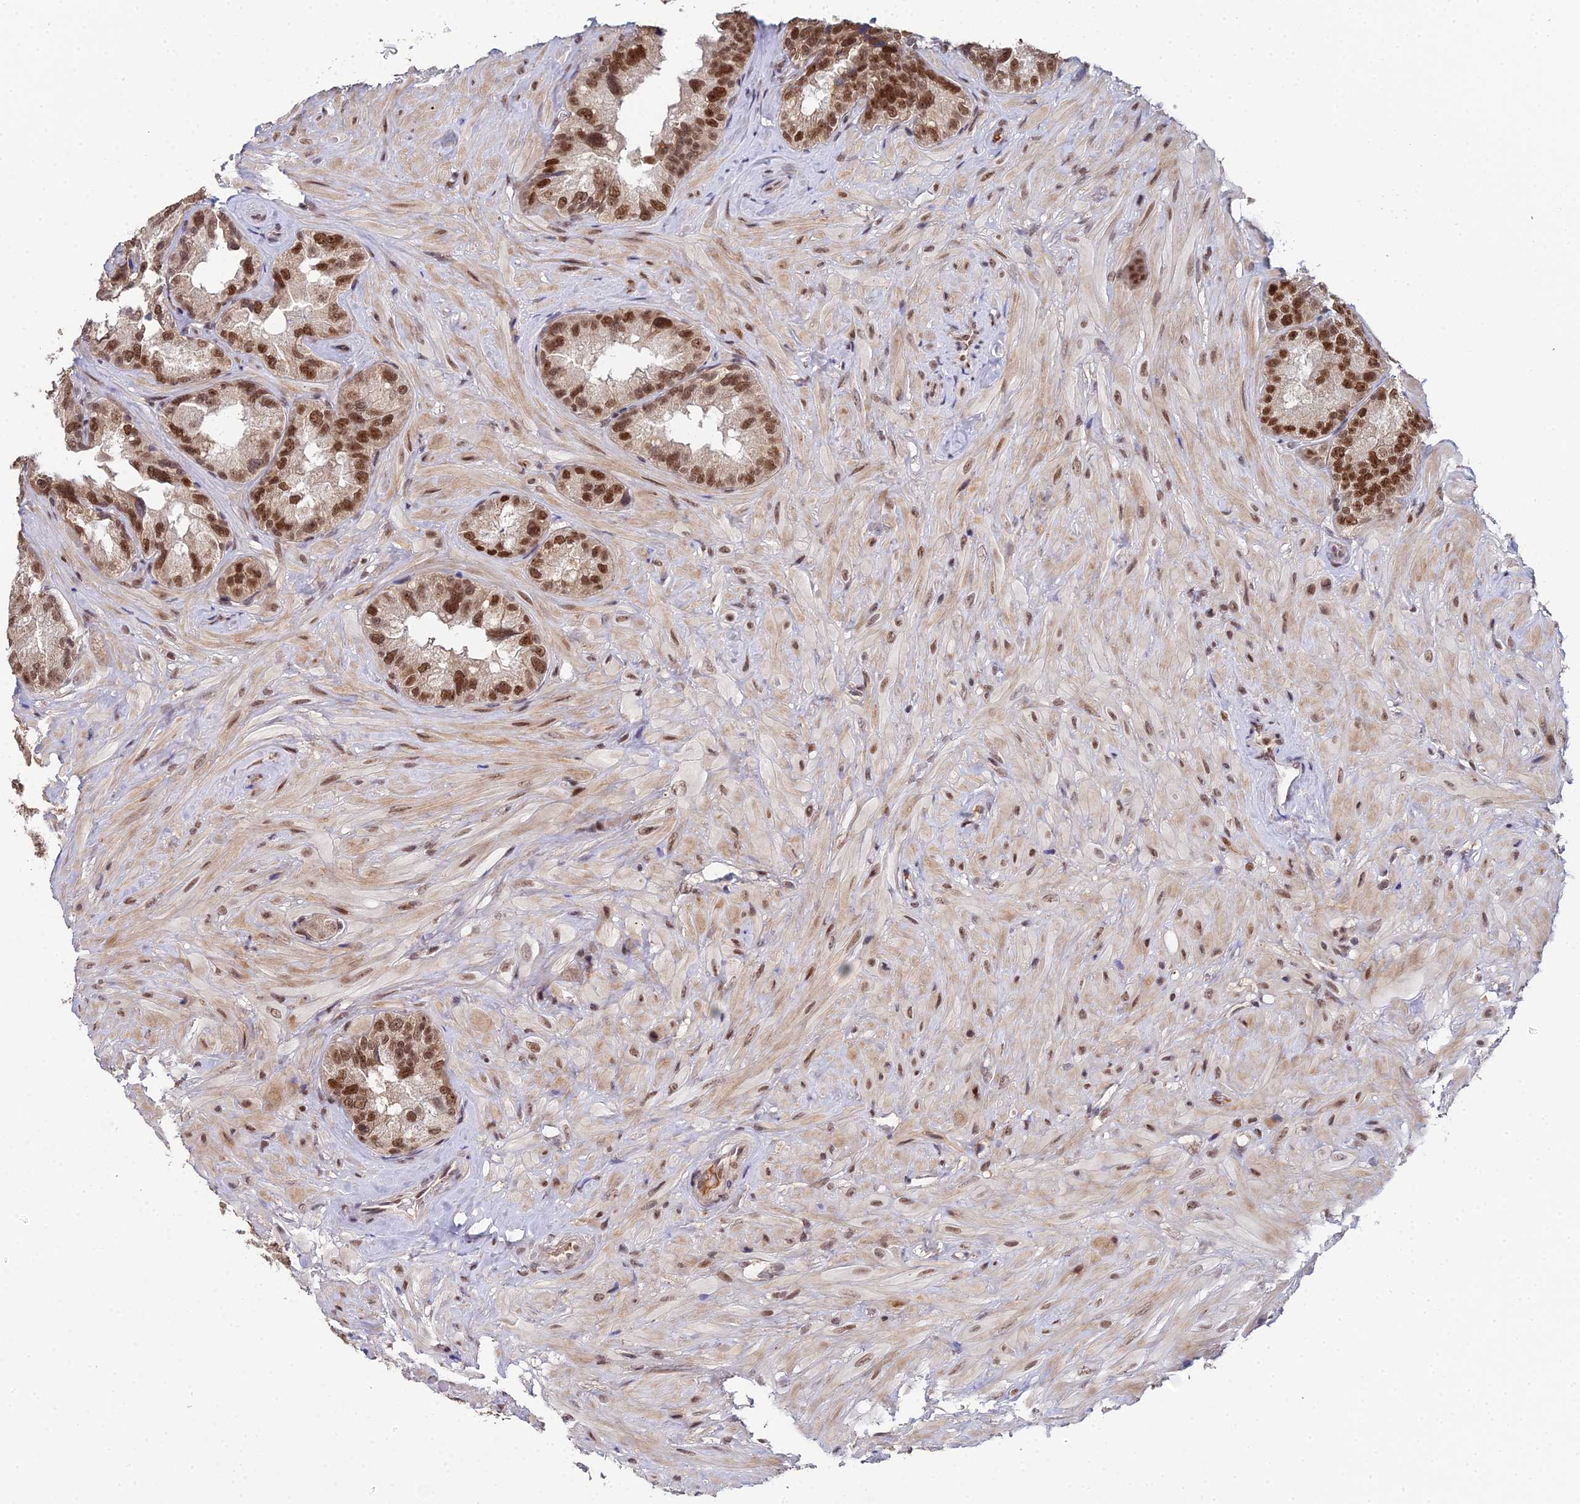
{"staining": {"intensity": "moderate", "quantity": ">75%", "location": "nuclear"}, "tissue": "seminal vesicle", "cell_type": "Glandular cells", "image_type": "normal", "snomed": [{"axis": "morphology", "description": "Normal tissue, NOS"}, {"axis": "topography", "description": "Seminal veicle"}, {"axis": "topography", "description": "Peripheral nerve tissue"}], "caption": "Glandular cells demonstrate moderate nuclear expression in approximately >75% of cells in benign seminal vesicle. (Brightfield microscopy of DAB IHC at high magnification).", "gene": "BIVM", "patient": {"sex": "male", "age": 67}}